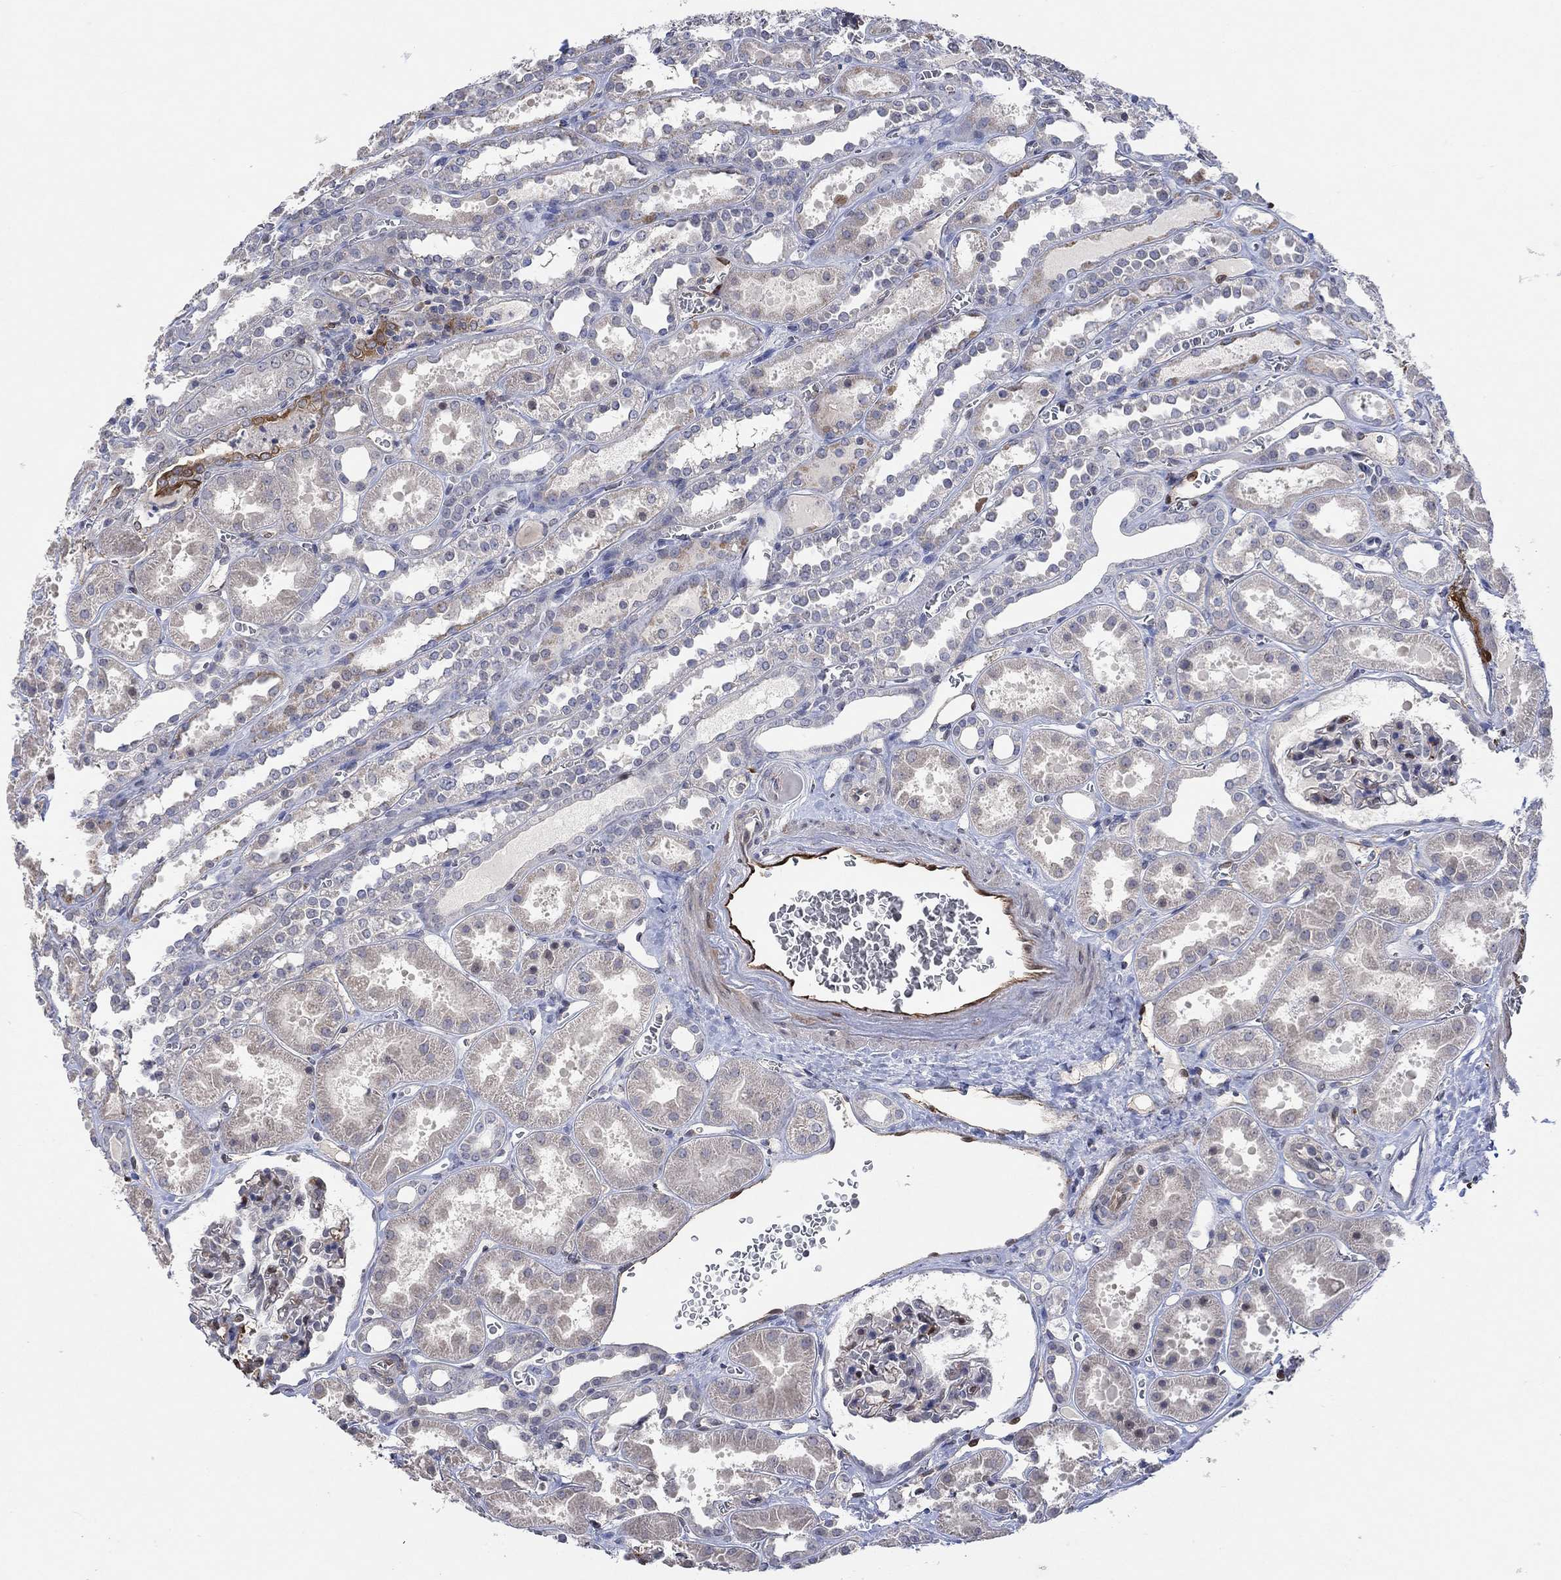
{"staining": {"intensity": "moderate", "quantity": "<25%", "location": "cytoplasmic/membranous"}, "tissue": "kidney", "cell_type": "Cells in glomeruli", "image_type": "normal", "snomed": [{"axis": "morphology", "description": "Normal tissue, NOS"}, {"axis": "topography", "description": "Kidney"}], "caption": "Protein expression by immunohistochemistry shows moderate cytoplasmic/membranous positivity in approximately <25% of cells in glomeruli in normal kidney. The protein of interest is stained brown, and the nuclei are stained in blue (DAB IHC with brightfield microscopy, high magnification).", "gene": "TGM2", "patient": {"sex": "female", "age": 41}}